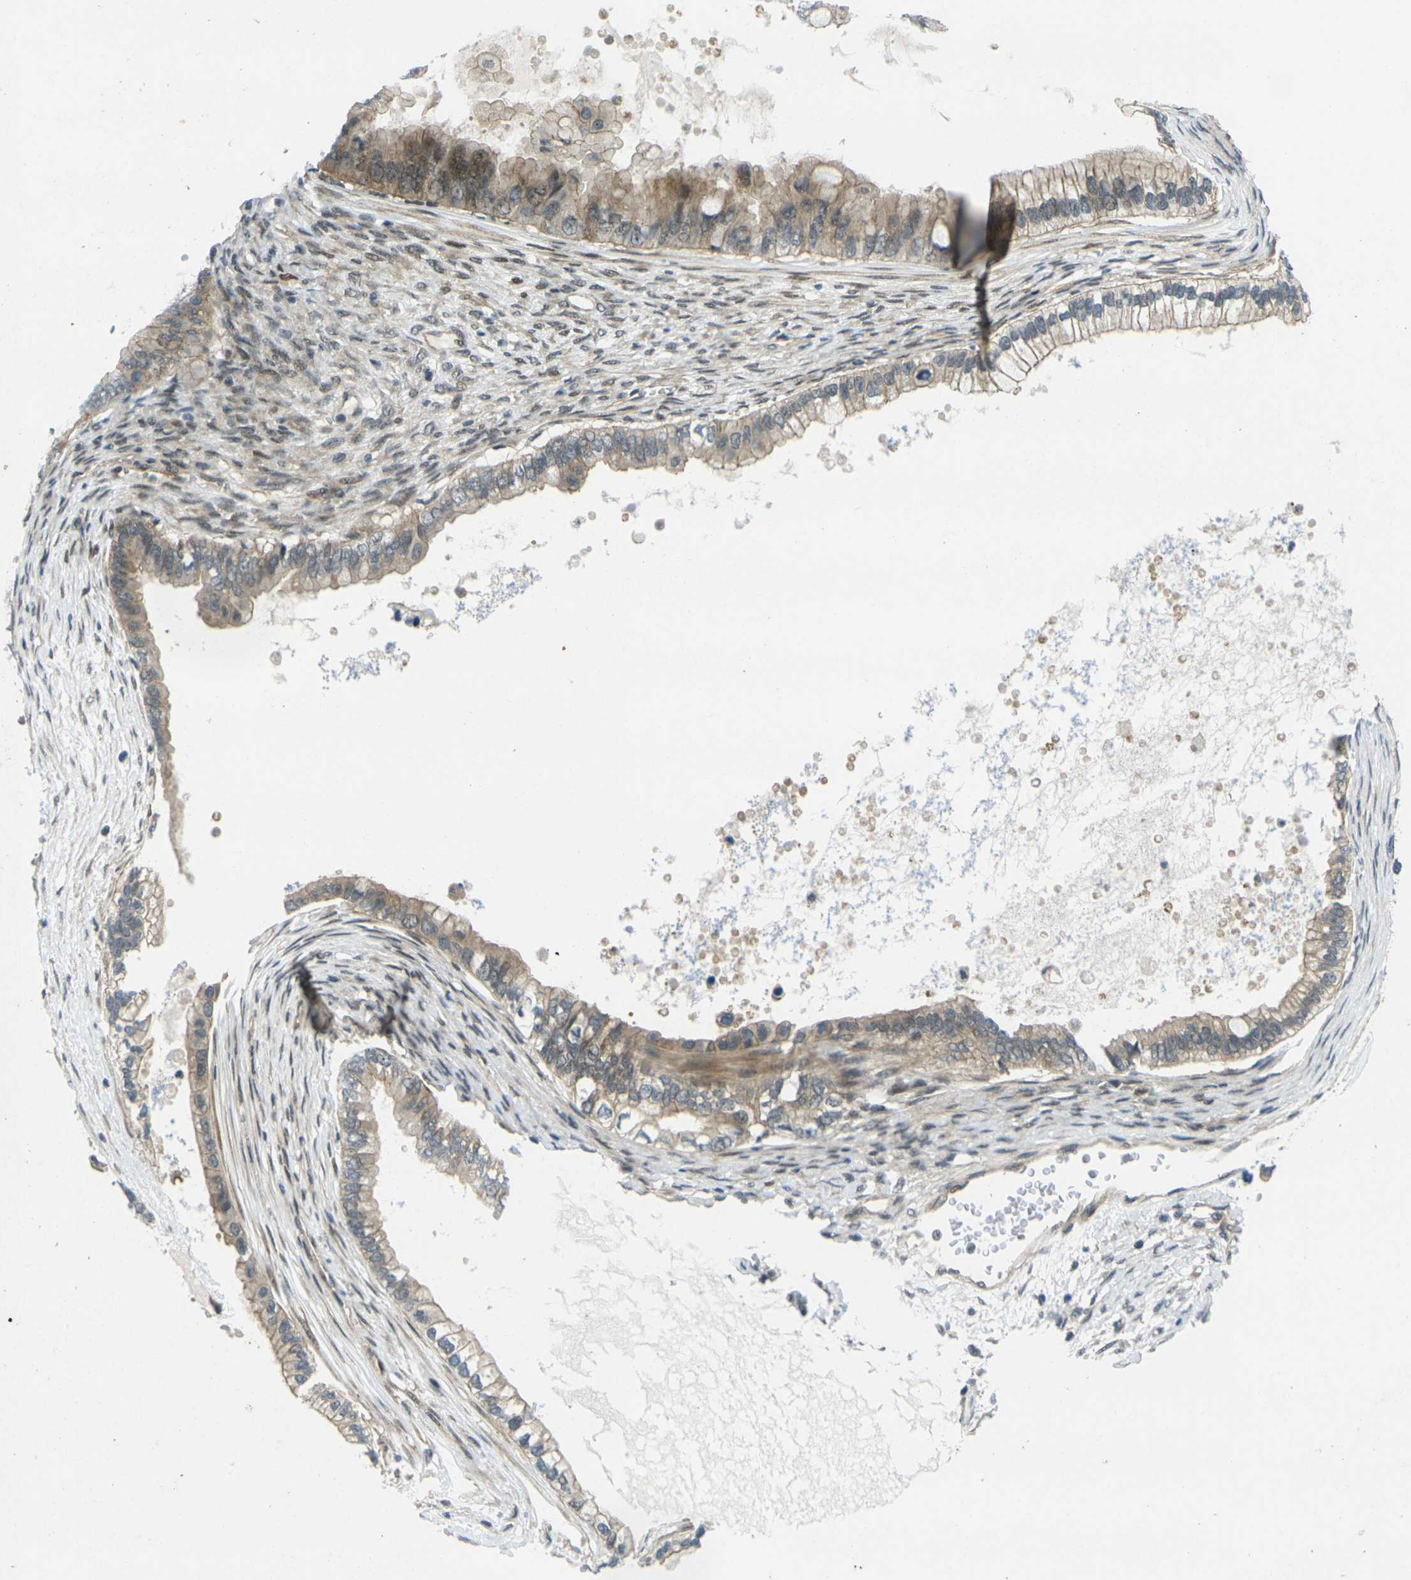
{"staining": {"intensity": "moderate", "quantity": ">75%", "location": "cytoplasmic/membranous"}, "tissue": "ovarian cancer", "cell_type": "Tumor cells", "image_type": "cancer", "snomed": [{"axis": "morphology", "description": "Cystadenocarcinoma, mucinous, NOS"}, {"axis": "topography", "description": "Ovary"}], "caption": "A photomicrograph of ovarian cancer (mucinous cystadenocarcinoma) stained for a protein reveals moderate cytoplasmic/membranous brown staining in tumor cells.", "gene": "KCTD10", "patient": {"sex": "female", "age": 80}}